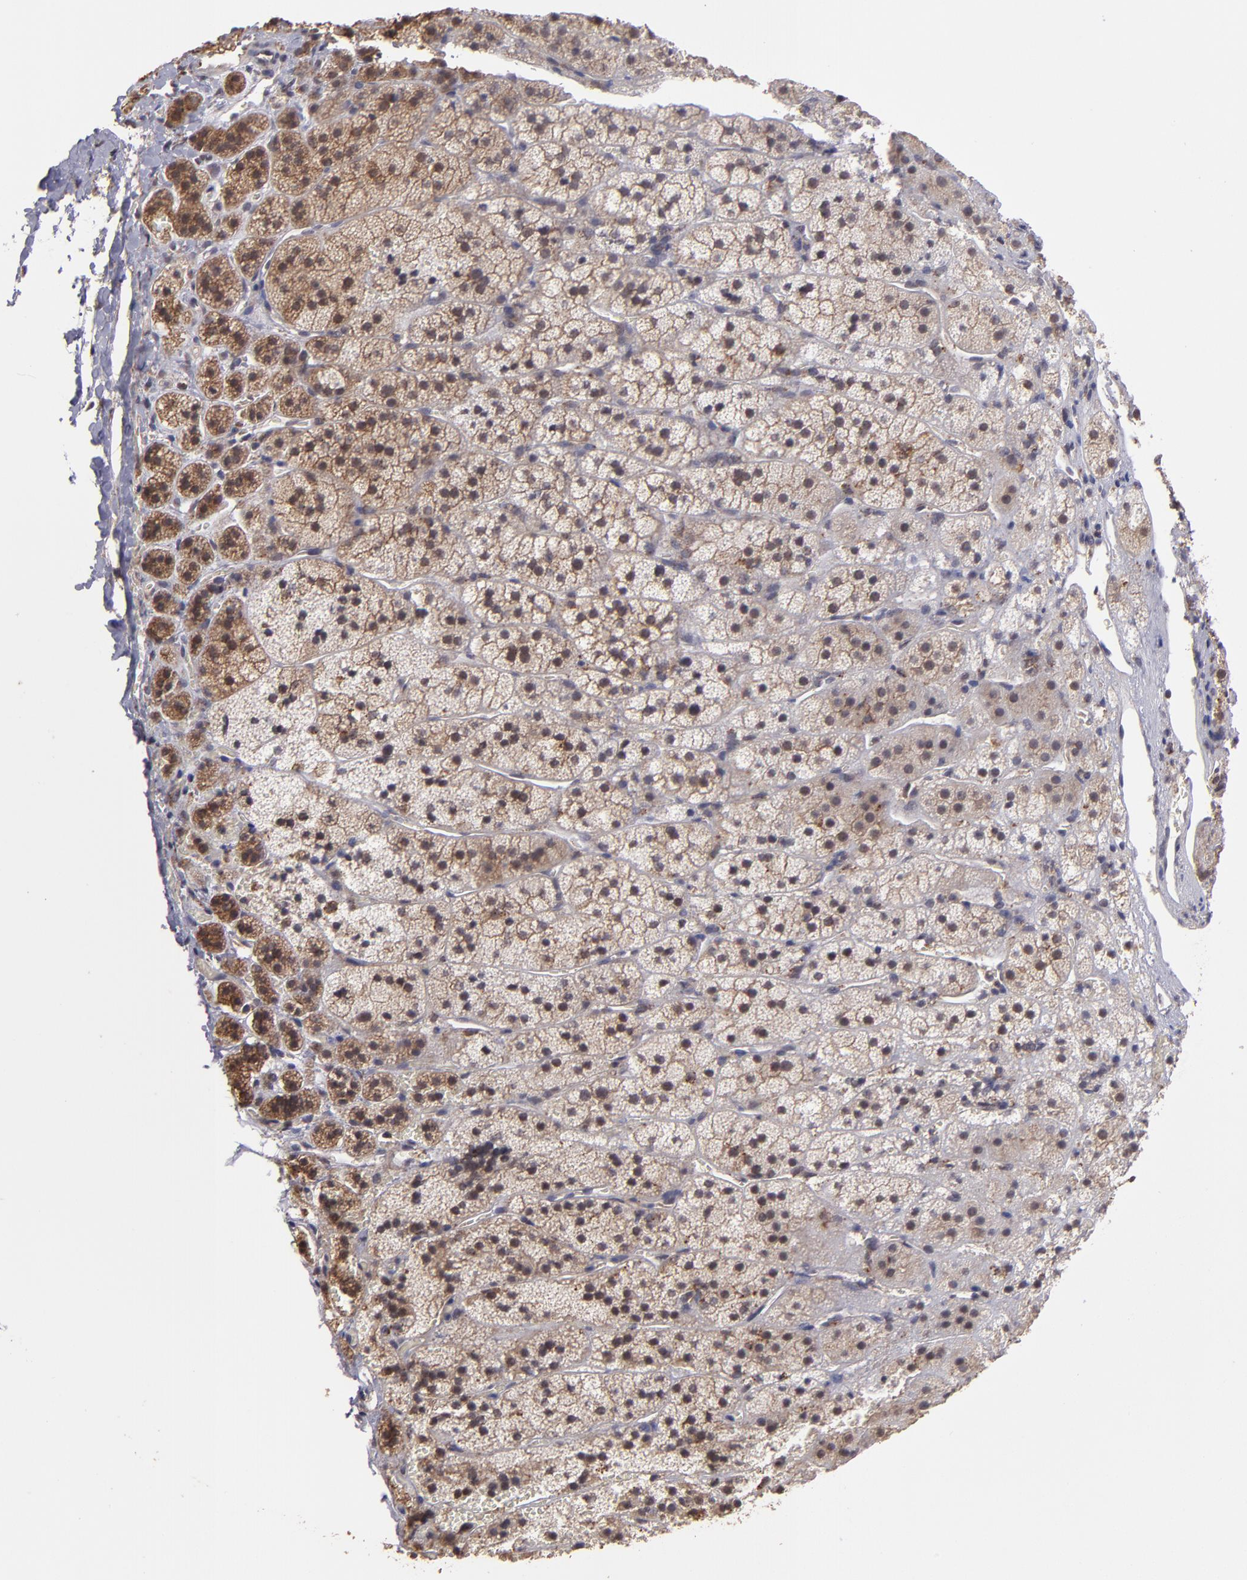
{"staining": {"intensity": "moderate", "quantity": ">75%", "location": "cytoplasmic/membranous"}, "tissue": "adrenal gland", "cell_type": "Glandular cells", "image_type": "normal", "snomed": [{"axis": "morphology", "description": "Normal tissue, NOS"}, {"axis": "topography", "description": "Adrenal gland"}], "caption": "Glandular cells display medium levels of moderate cytoplasmic/membranous expression in approximately >75% of cells in benign adrenal gland. (DAB IHC with brightfield microscopy, high magnification).", "gene": "SIPA1L1", "patient": {"sex": "female", "age": 44}}